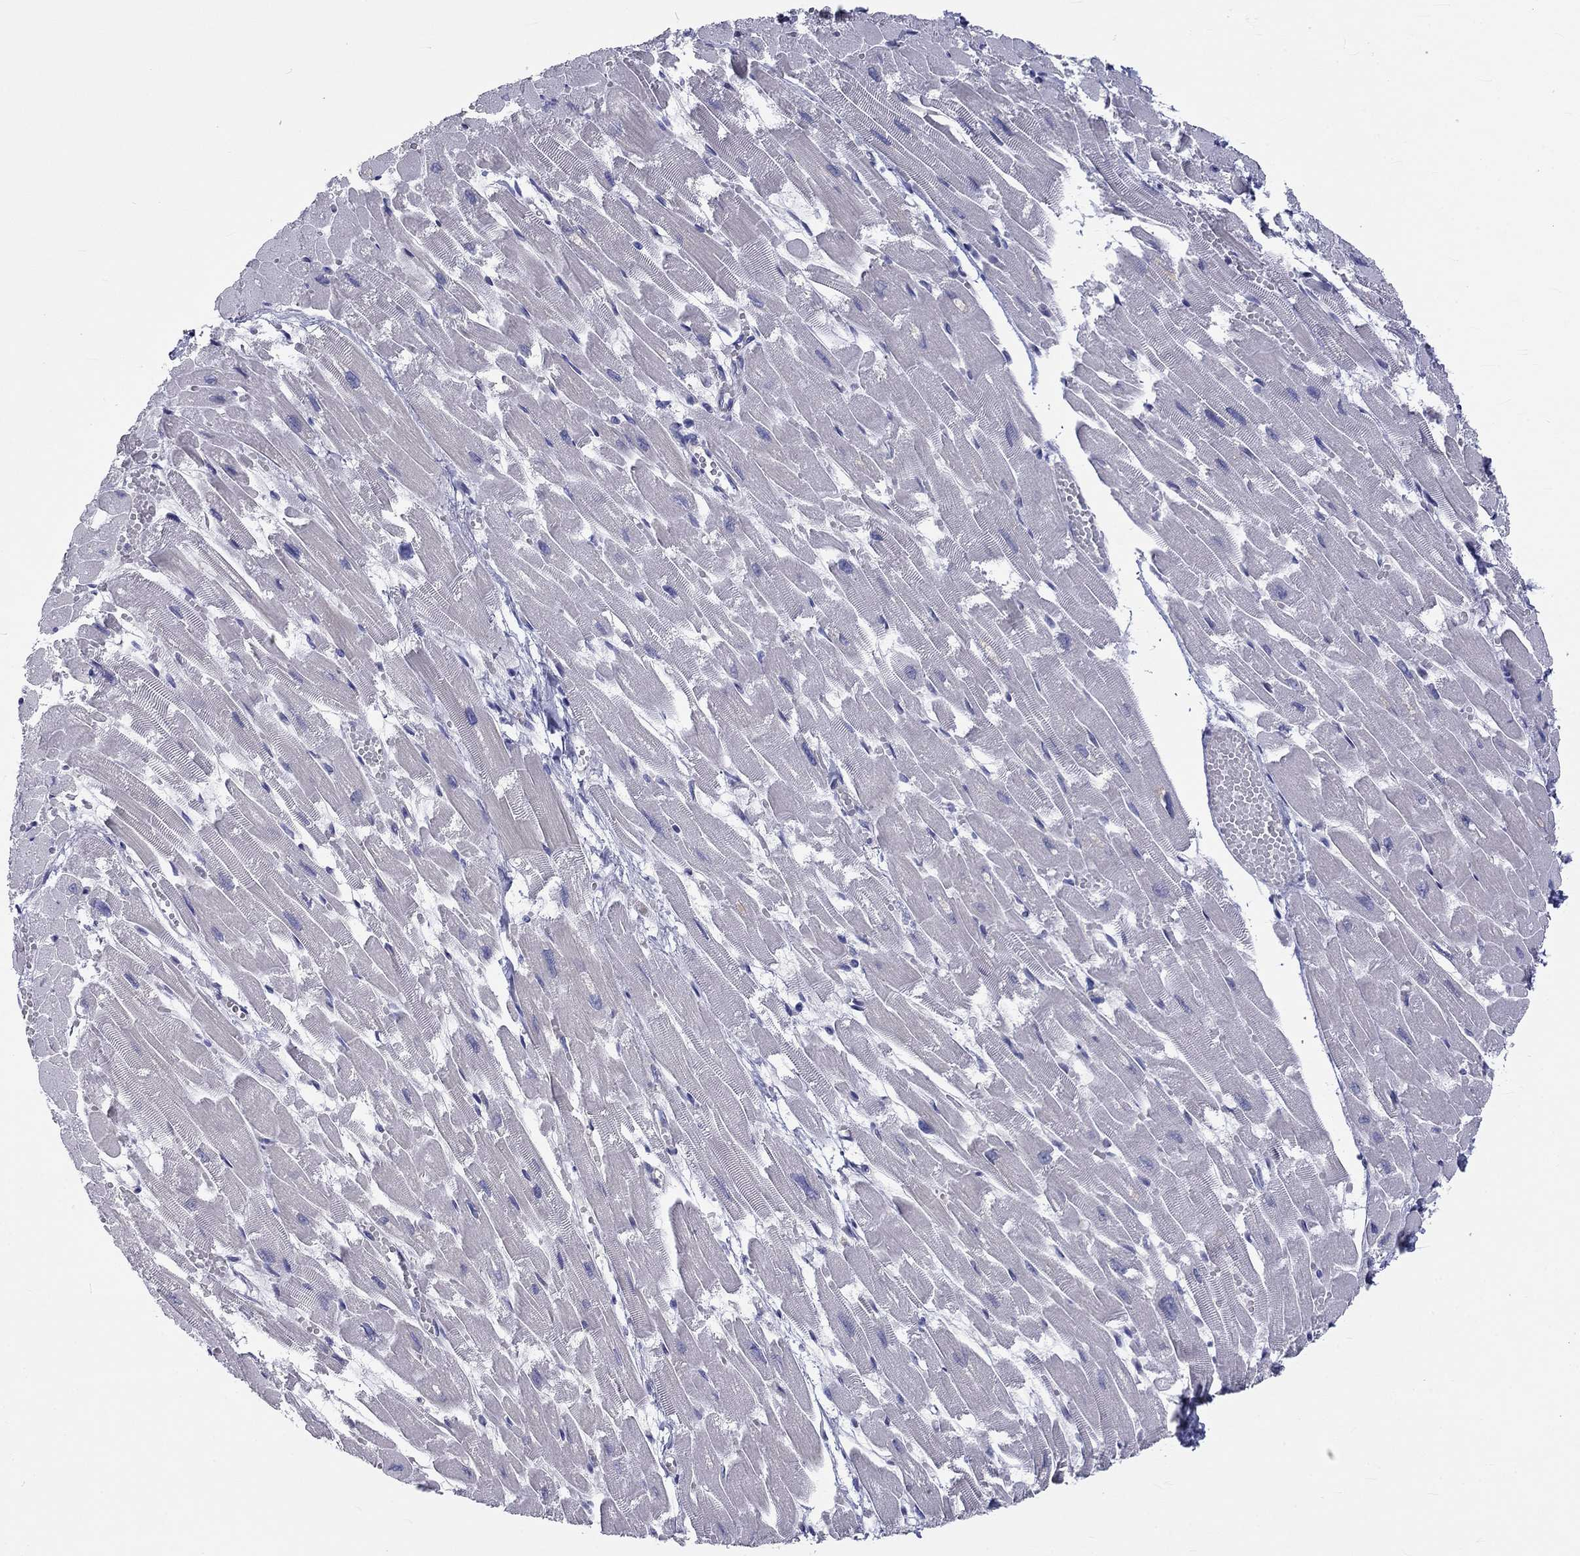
{"staining": {"intensity": "negative", "quantity": "none", "location": "none"}, "tissue": "heart muscle", "cell_type": "Cardiomyocytes", "image_type": "normal", "snomed": [{"axis": "morphology", "description": "Normal tissue, NOS"}, {"axis": "topography", "description": "Heart"}], "caption": "DAB immunohistochemical staining of normal heart muscle shows no significant positivity in cardiomyocytes.", "gene": "DNALI1", "patient": {"sex": "female", "age": 52}}